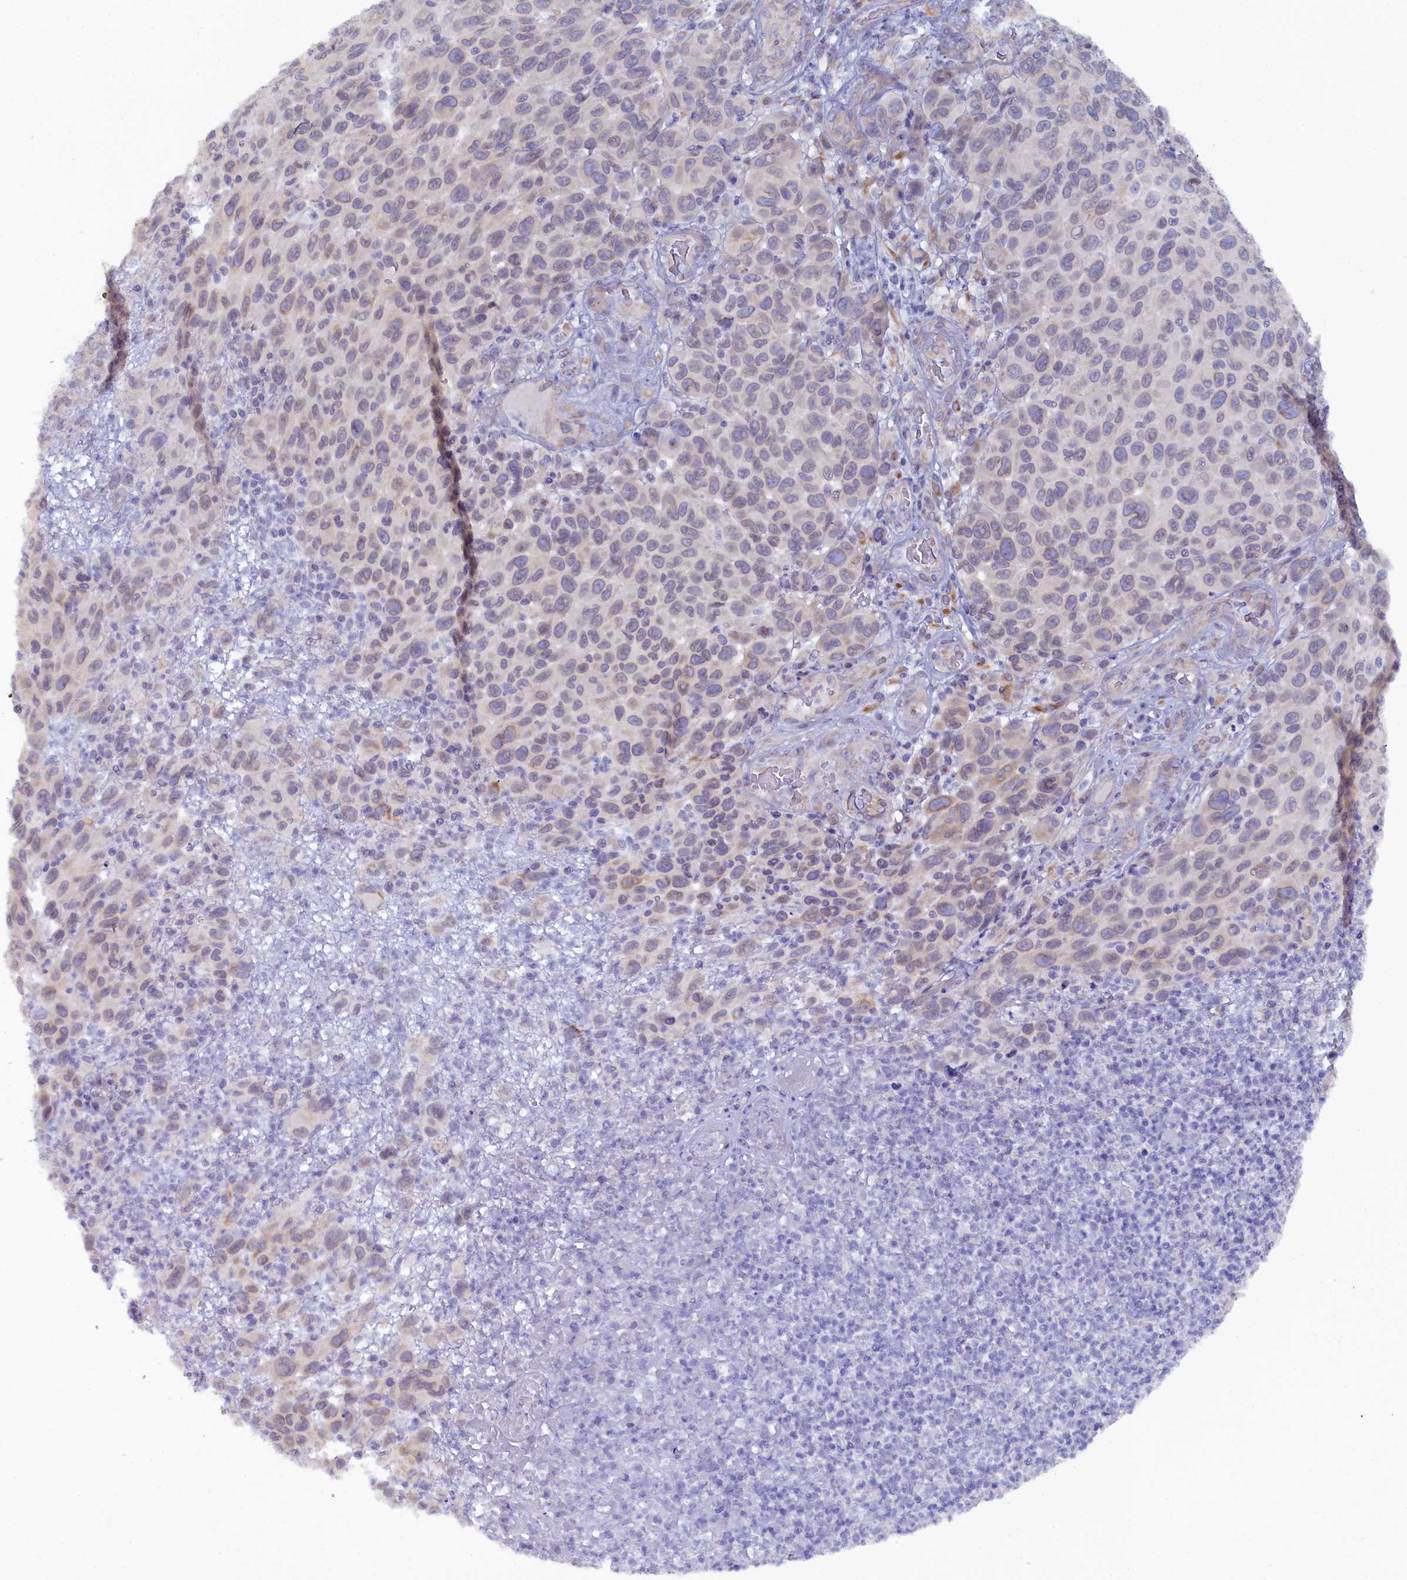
{"staining": {"intensity": "weak", "quantity": "<25%", "location": "cytoplasmic/membranous"}, "tissue": "melanoma", "cell_type": "Tumor cells", "image_type": "cancer", "snomed": [{"axis": "morphology", "description": "Malignant melanoma, NOS"}, {"axis": "topography", "description": "Skin"}], "caption": "The IHC histopathology image has no significant positivity in tumor cells of malignant melanoma tissue.", "gene": "POGLUT3", "patient": {"sex": "male", "age": 49}}